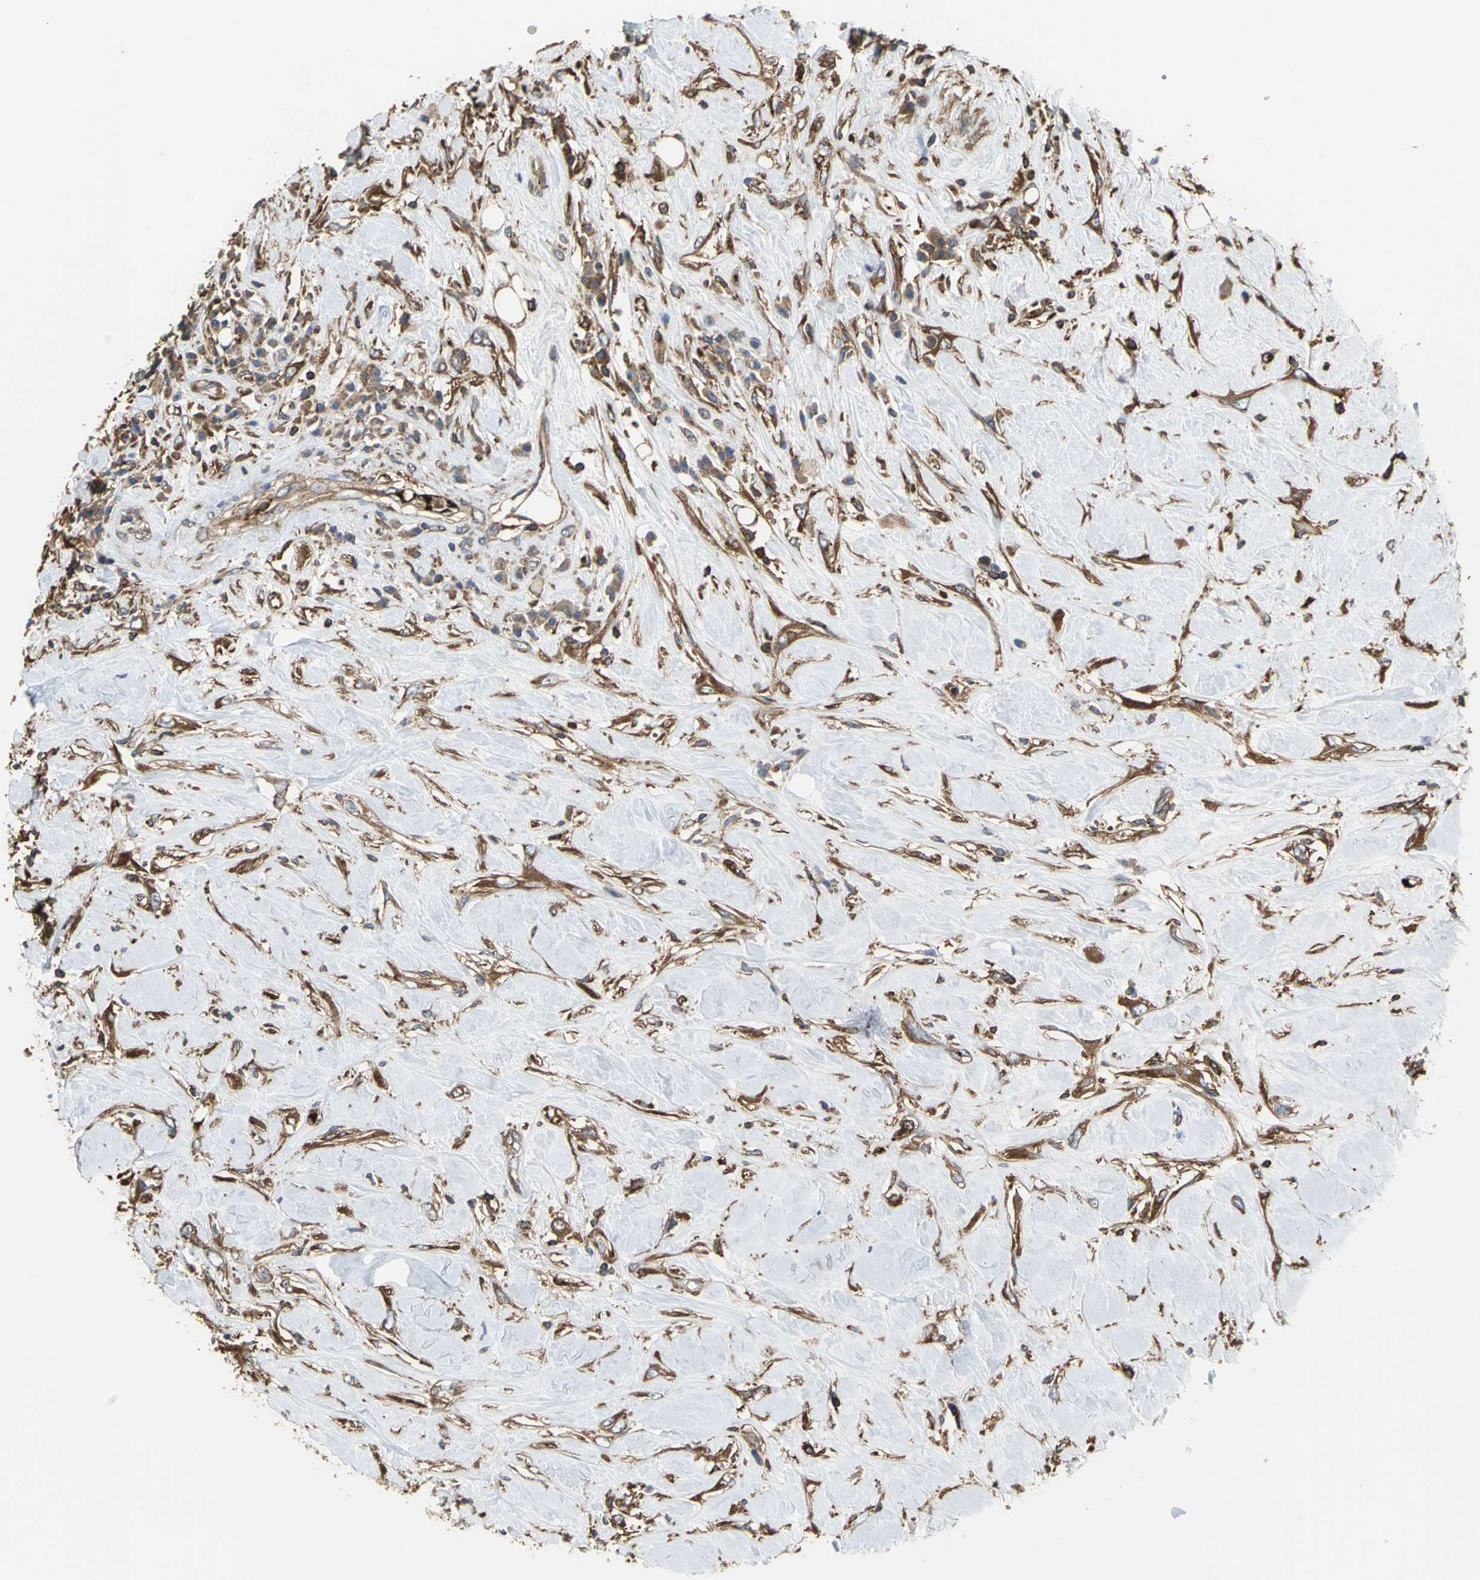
{"staining": {"intensity": "strong", "quantity": ">75%", "location": "cytoplasmic/membranous"}, "tissue": "colorectal cancer", "cell_type": "Tumor cells", "image_type": "cancer", "snomed": [{"axis": "morphology", "description": "Adenocarcinoma, NOS"}, {"axis": "topography", "description": "Rectum"}], "caption": "The image exhibits immunohistochemical staining of colorectal cancer. There is strong cytoplasmic/membranous positivity is identified in about >75% of tumor cells.", "gene": "TLN1", "patient": {"sex": "male", "age": 55}}